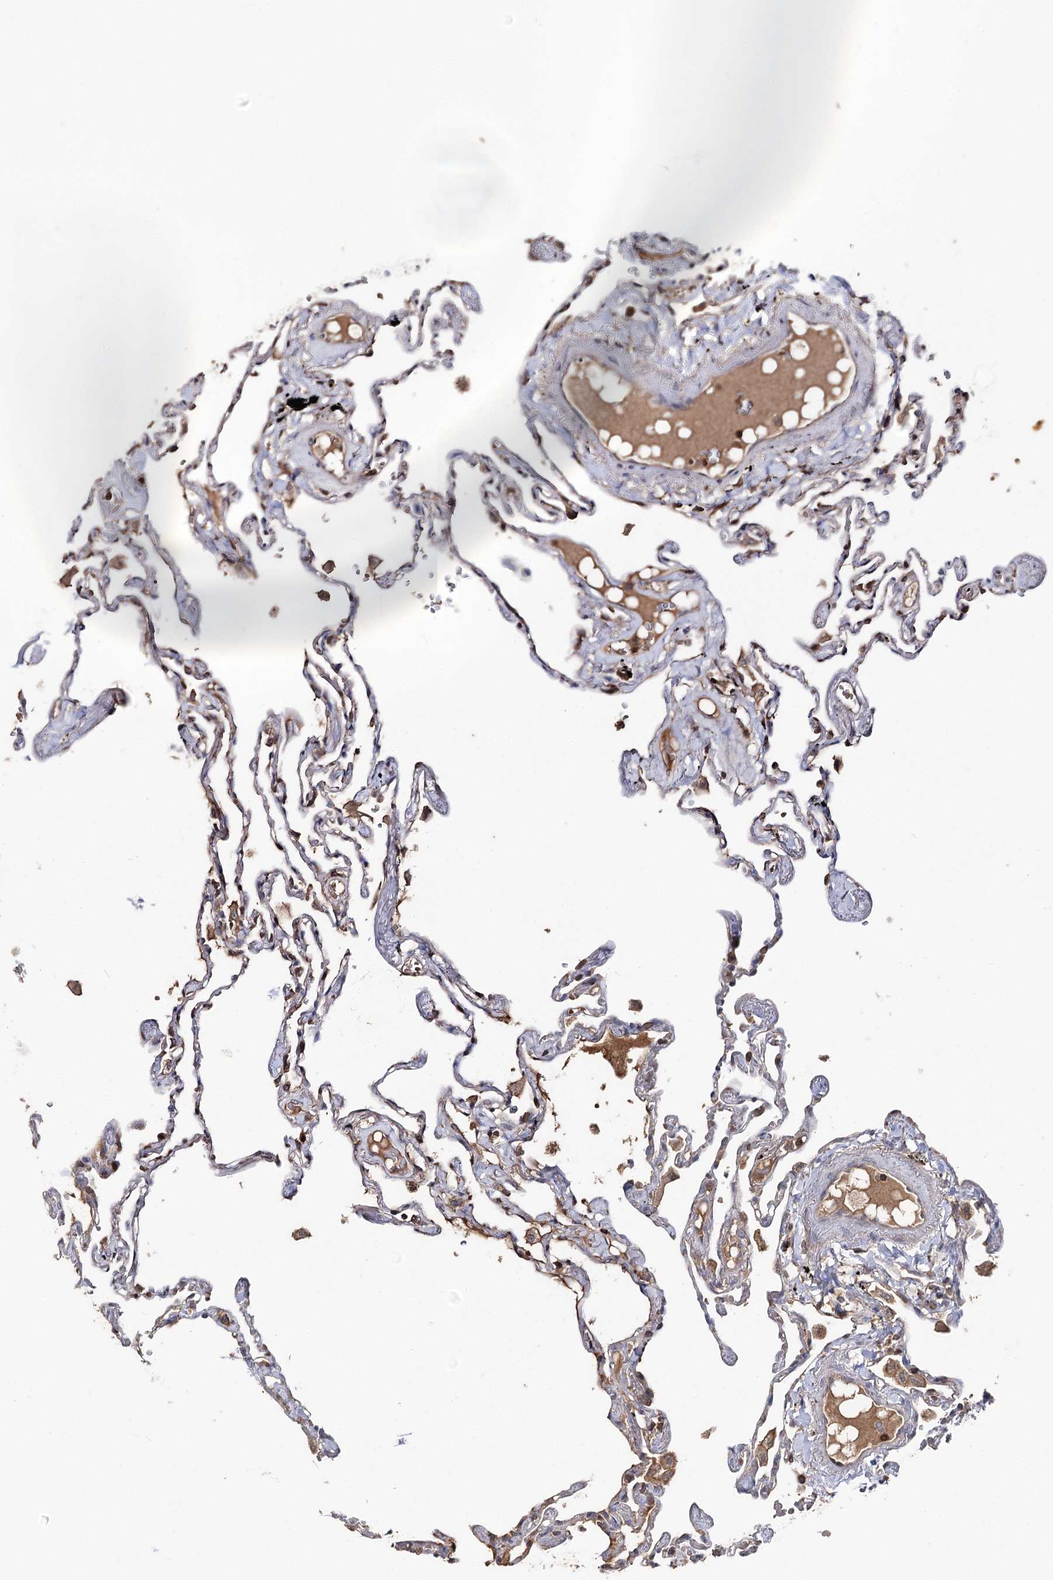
{"staining": {"intensity": "weak", "quantity": "25%-75%", "location": "cytoplasmic/membranous"}, "tissue": "lung", "cell_type": "Alveolar cells", "image_type": "normal", "snomed": [{"axis": "morphology", "description": "Normal tissue, NOS"}, {"axis": "topography", "description": "Lung"}], "caption": "Brown immunohistochemical staining in unremarkable human lung displays weak cytoplasmic/membranous staining in about 25%-75% of alveolar cells.", "gene": "FAM53B", "patient": {"sex": "female", "age": 67}}